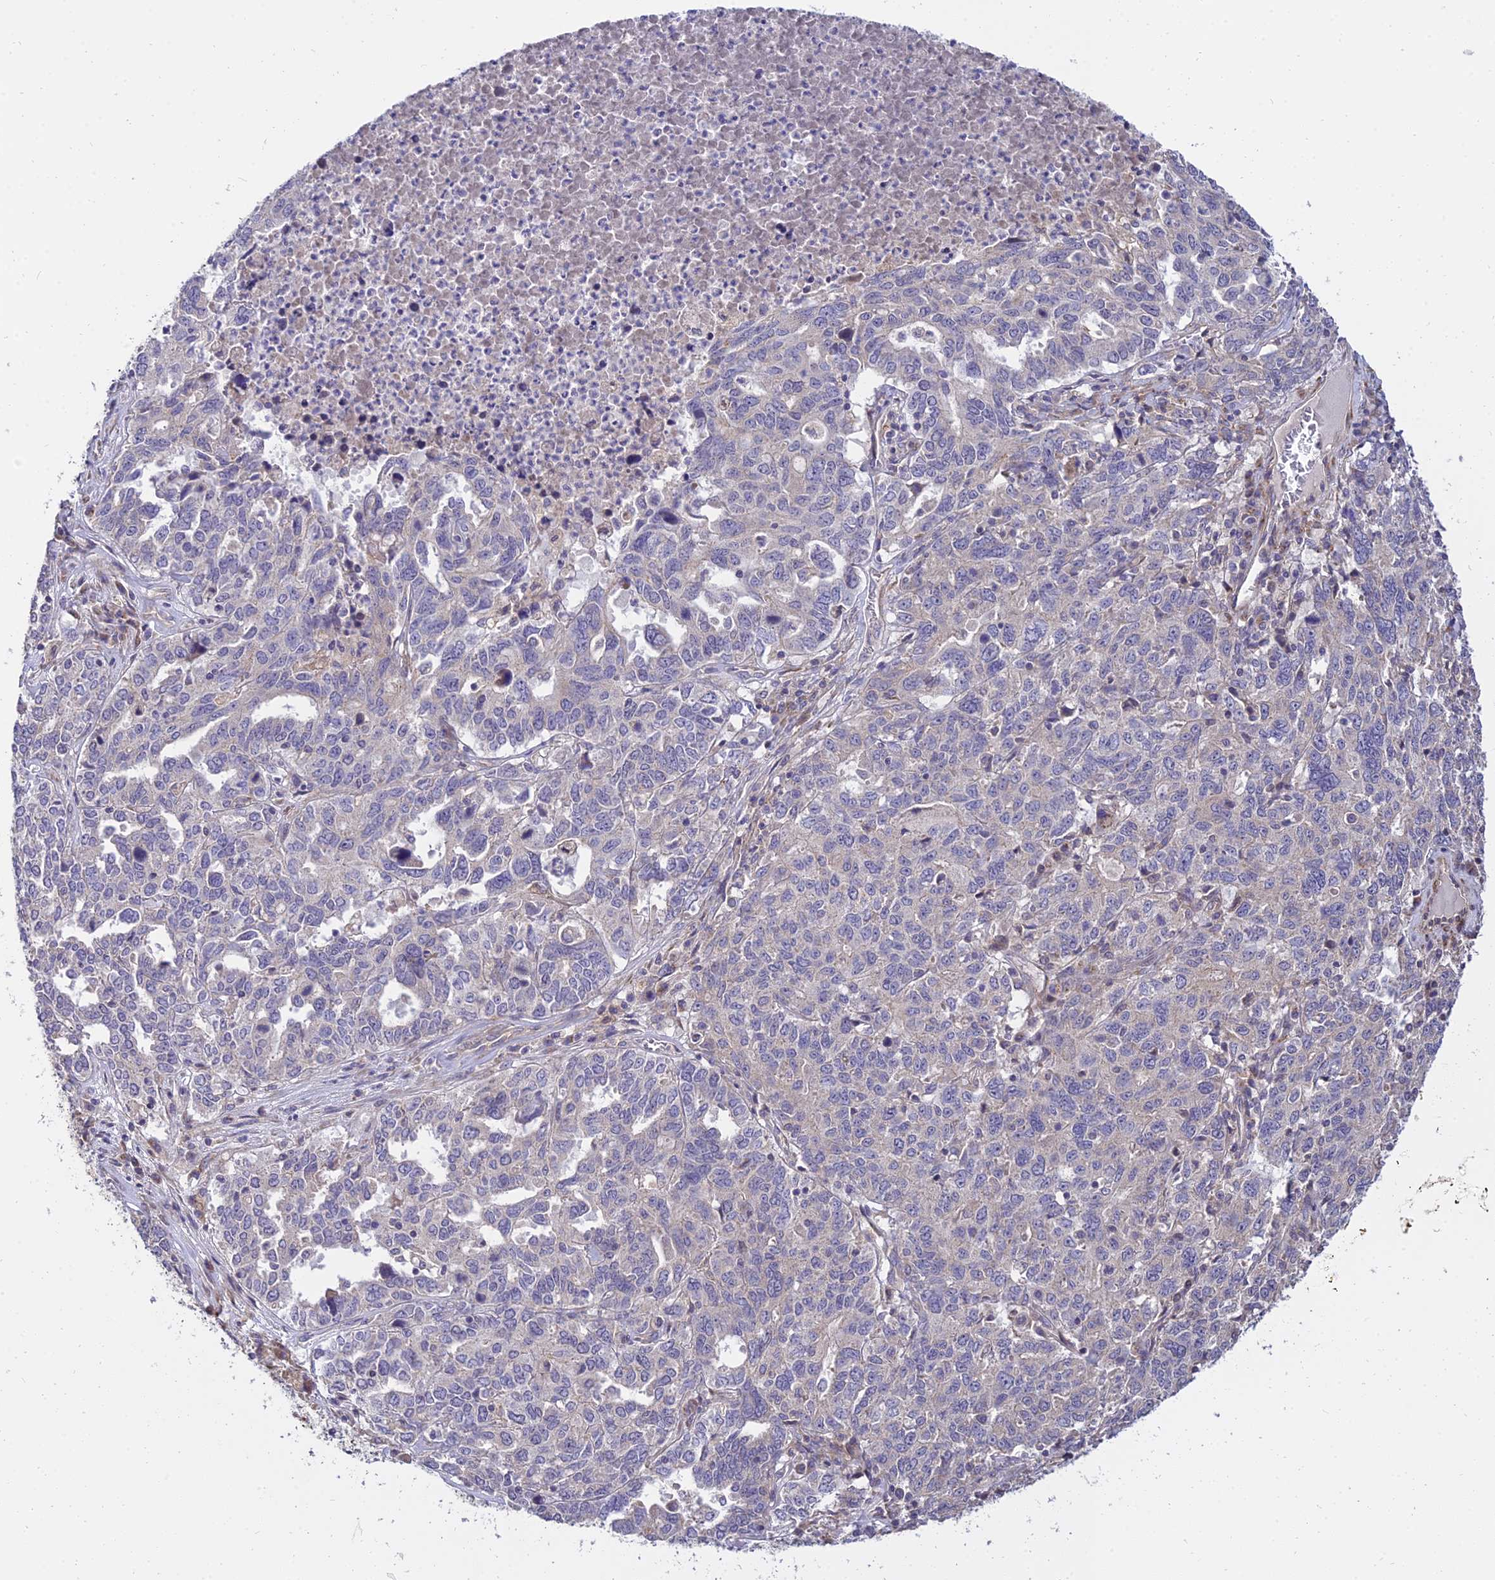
{"staining": {"intensity": "negative", "quantity": "none", "location": "none"}, "tissue": "ovarian cancer", "cell_type": "Tumor cells", "image_type": "cancer", "snomed": [{"axis": "morphology", "description": "Carcinoma, endometroid"}, {"axis": "topography", "description": "Ovary"}], "caption": "Immunohistochemistry of ovarian endometroid carcinoma exhibits no staining in tumor cells.", "gene": "ARL8B", "patient": {"sex": "female", "age": 62}}